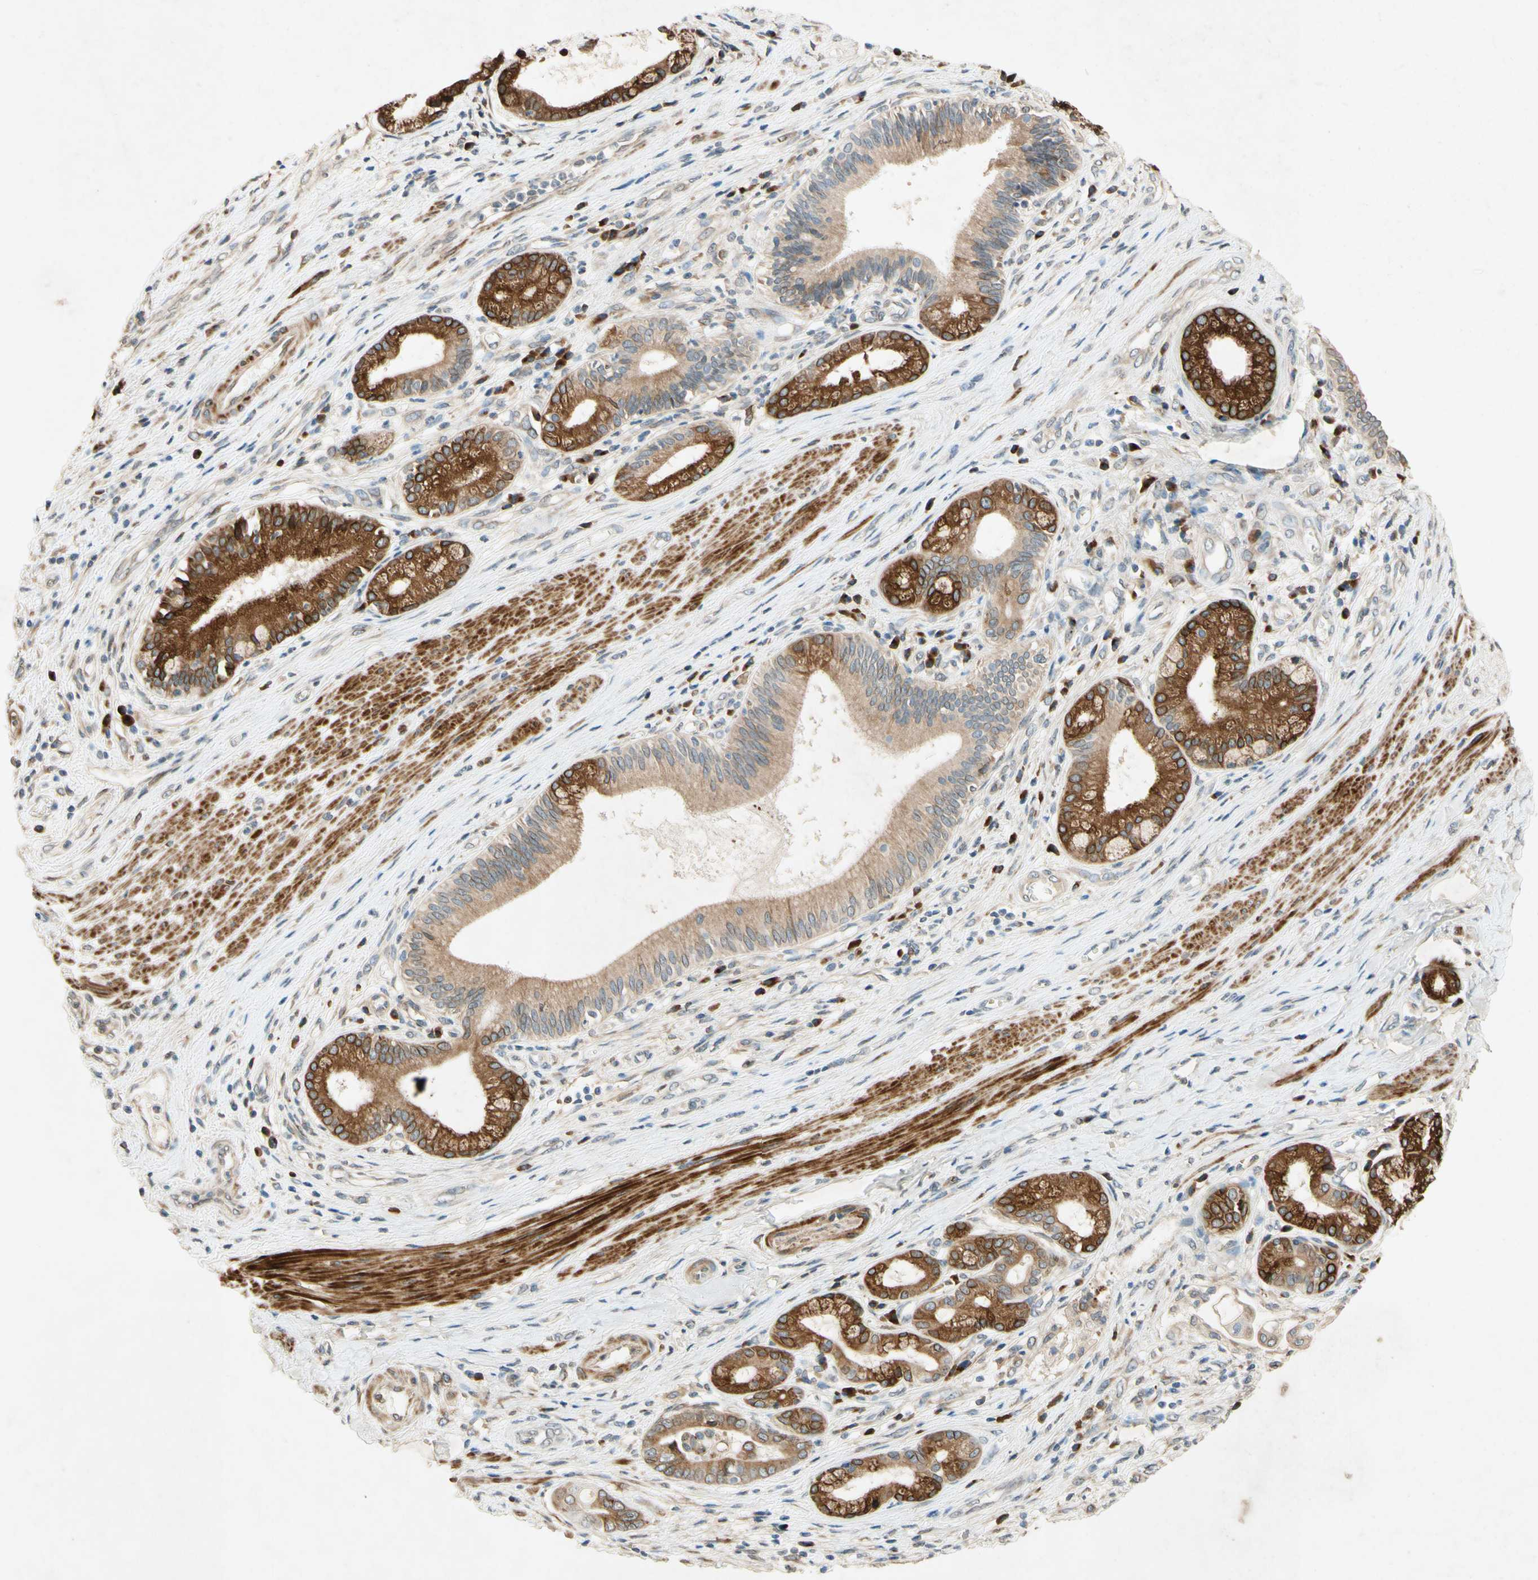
{"staining": {"intensity": "strong", "quantity": "25%-75%", "location": "cytoplasmic/membranous,nuclear"}, "tissue": "pancreatic cancer", "cell_type": "Tumor cells", "image_type": "cancer", "snomed": [{"axis": "morphology", "description": "Adenocarcinoma, NOS"}, {"axis": "topography", "description": "Pancreas"}], "caption": "The image exhibits a brown stain indicating the presence of a protein in the cytoplasmic/membranous and nuclear of tumor cells in pancreatic adenocarcinoma. The staining was performed using DAB to visualize the protein expression in brown, while the nuclei were stained in blue with hematoxylin (Magnification: 20x).", "gene": "PTPRU", "patient": {"sex": "female", "age": 75}}